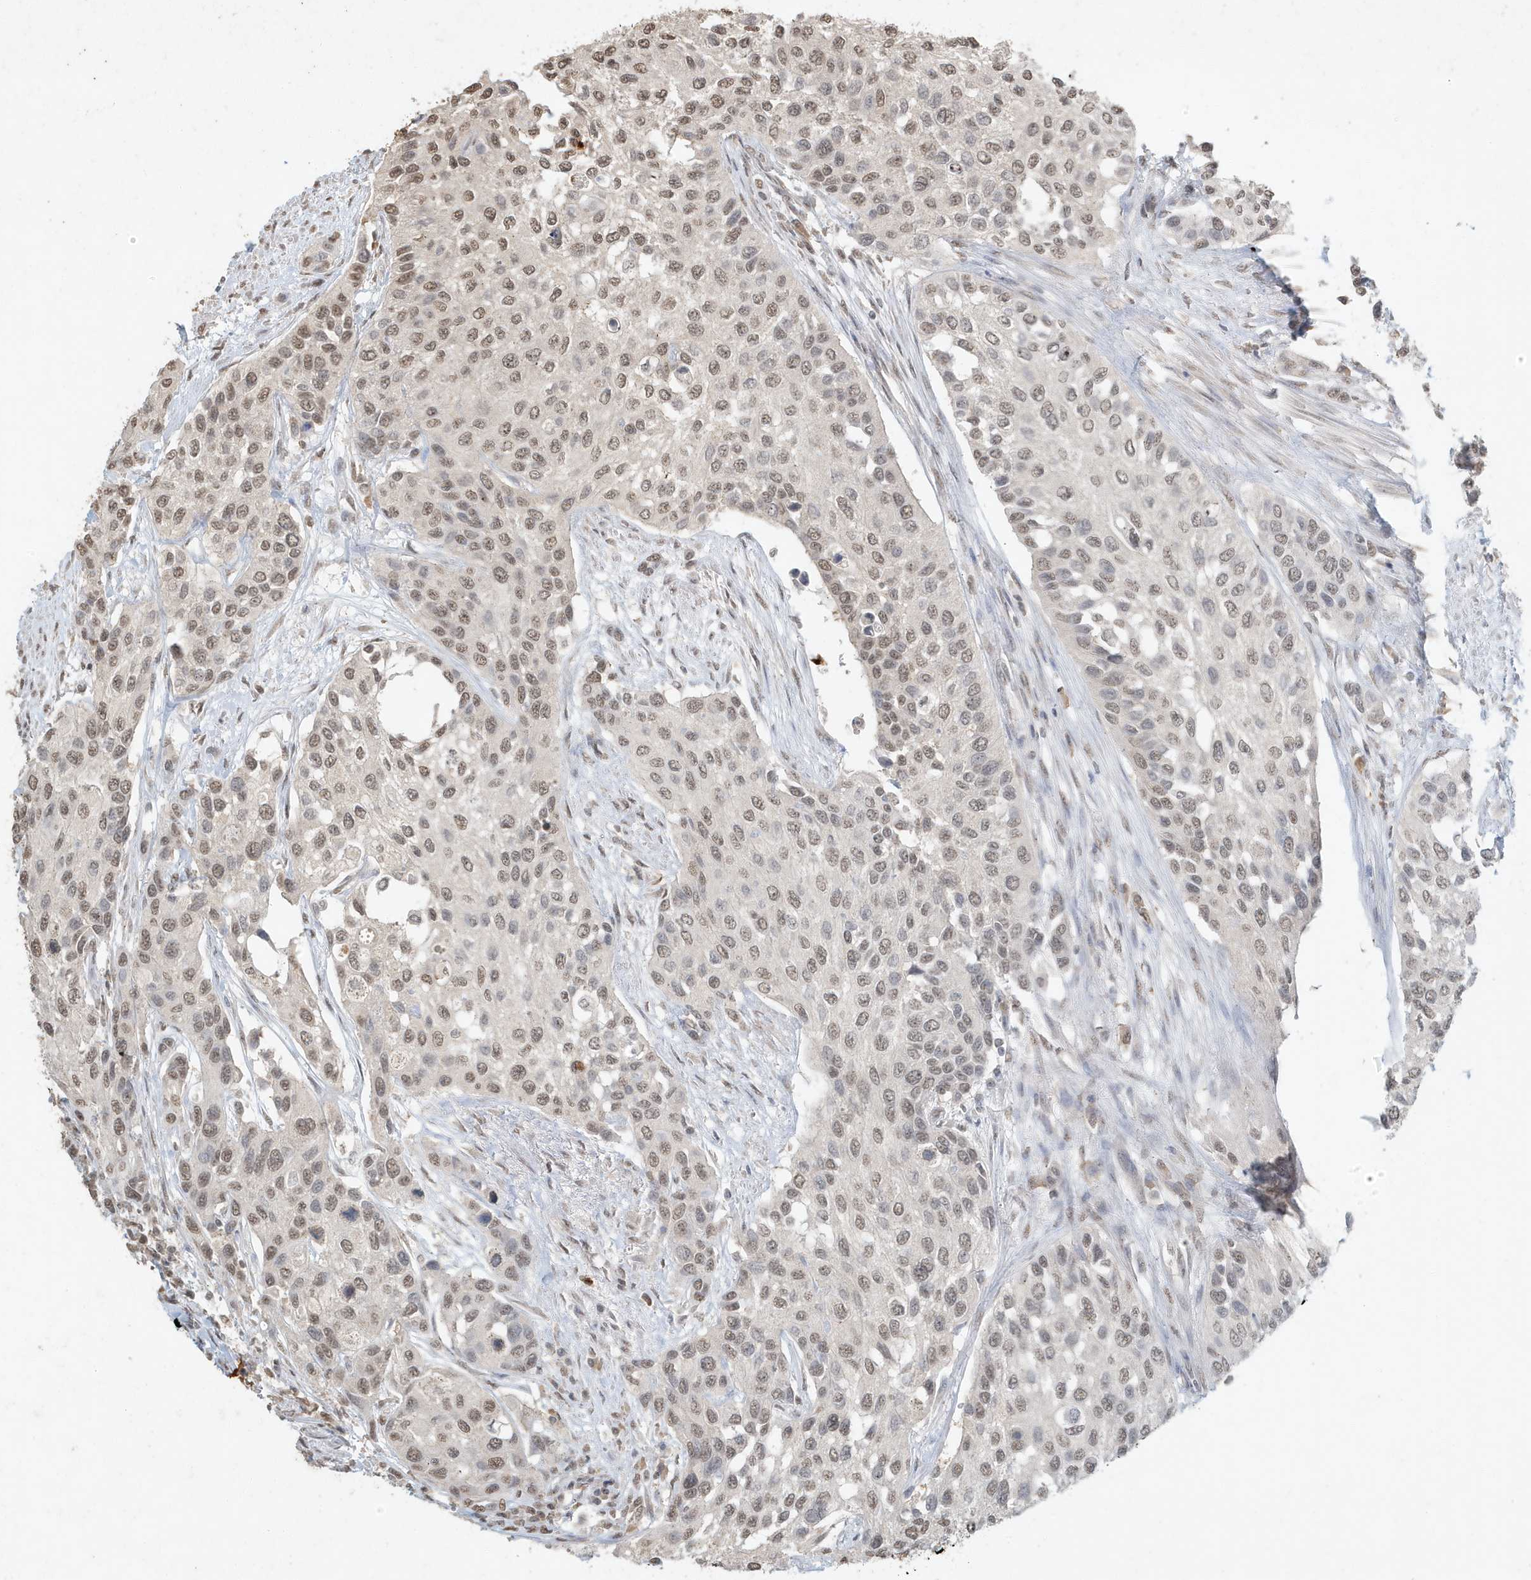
{"staining": {"intensity": "moderate", "quantity": ">75%", "location": "nuclear"}, "tissue": "urothelial cancer", "cell_type": "Tumor cells", "image_type": "cancer", "snomed": [{"axis": "morphology", "description": "Normal tissue, NOS"}, {"axis": "morphology", "description": "Urothelial carcinoma, High grade"}, {"axis": "topography", "description": "Vascular tissue"}, {"axis": "topography", "description": "Urinary bladder"}], "caption": "Moderate nuclear protein expression is appreciated in about >75% of tumor cells in urothelial cancer. Immunohistochemistry stains the protein in brown and the nuclei are stained blue.", "gene": "DEFA1", "patient": {"sex": "female", "age": 56}}